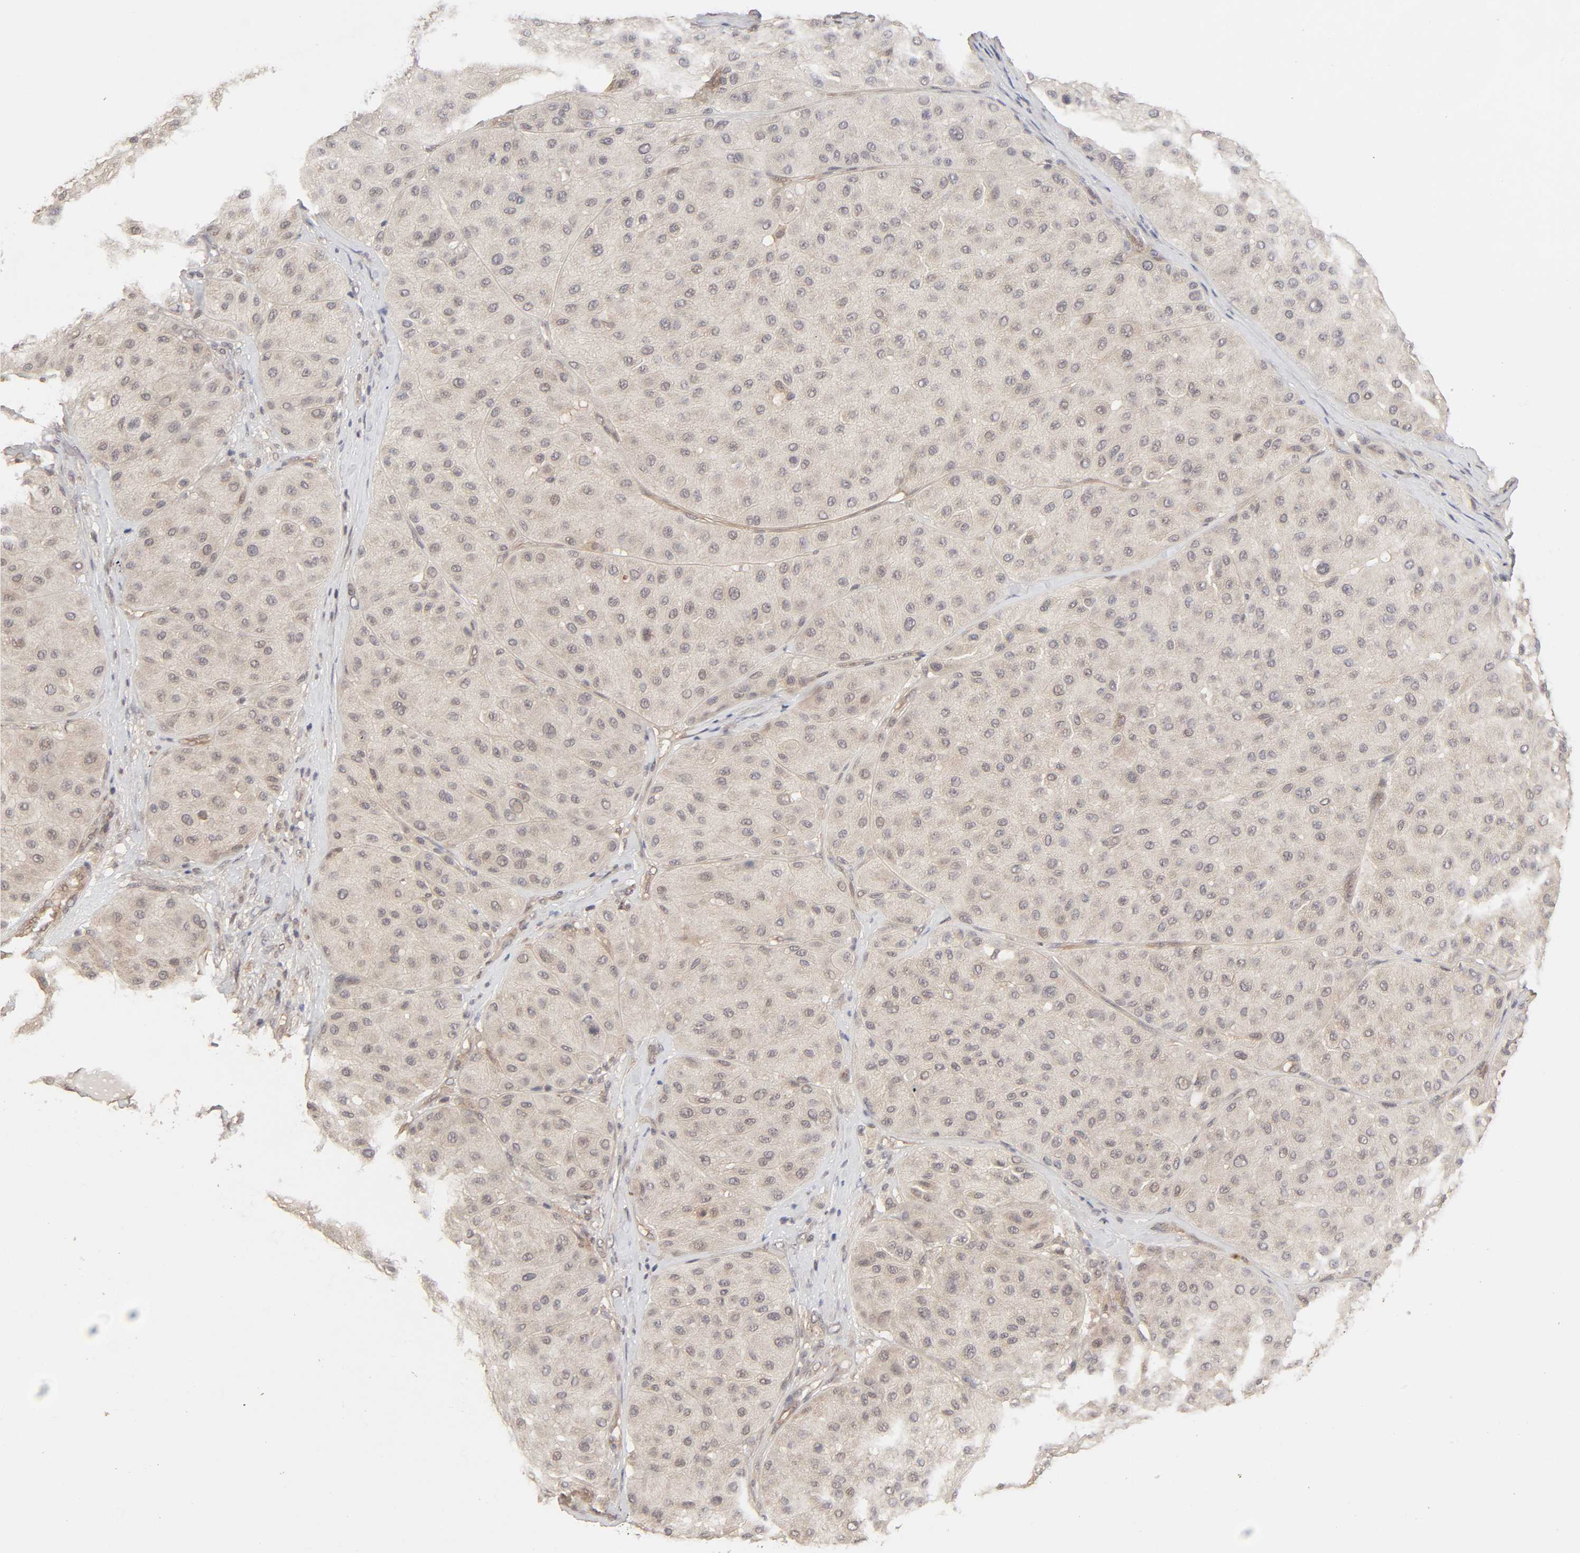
{"staining": {"intensity": "weak", "quantity": "25%-75%", "location": "cytoplasmic/membranous"}, "tissue": "melanoma", "cell_type": "Tumor cells", "image_type": "cancer", "snomed": [{"axis": "morphology", "description": "Normal tissue, NOS"}, {"axis": "morphology", "description": "Malignant melanoma, Metastatic site"}, {"axis": "topography", "description": "Skin"}], "caption": "The histopathology image exhibits immunohistochemical staining of melanoma. There is weak cytoplasmic/membranous expression is appreciated in approximately 25%-75% of tumor cells.", "gene": "MAPK1", "patient": {"sex": "male", "age": 41}}